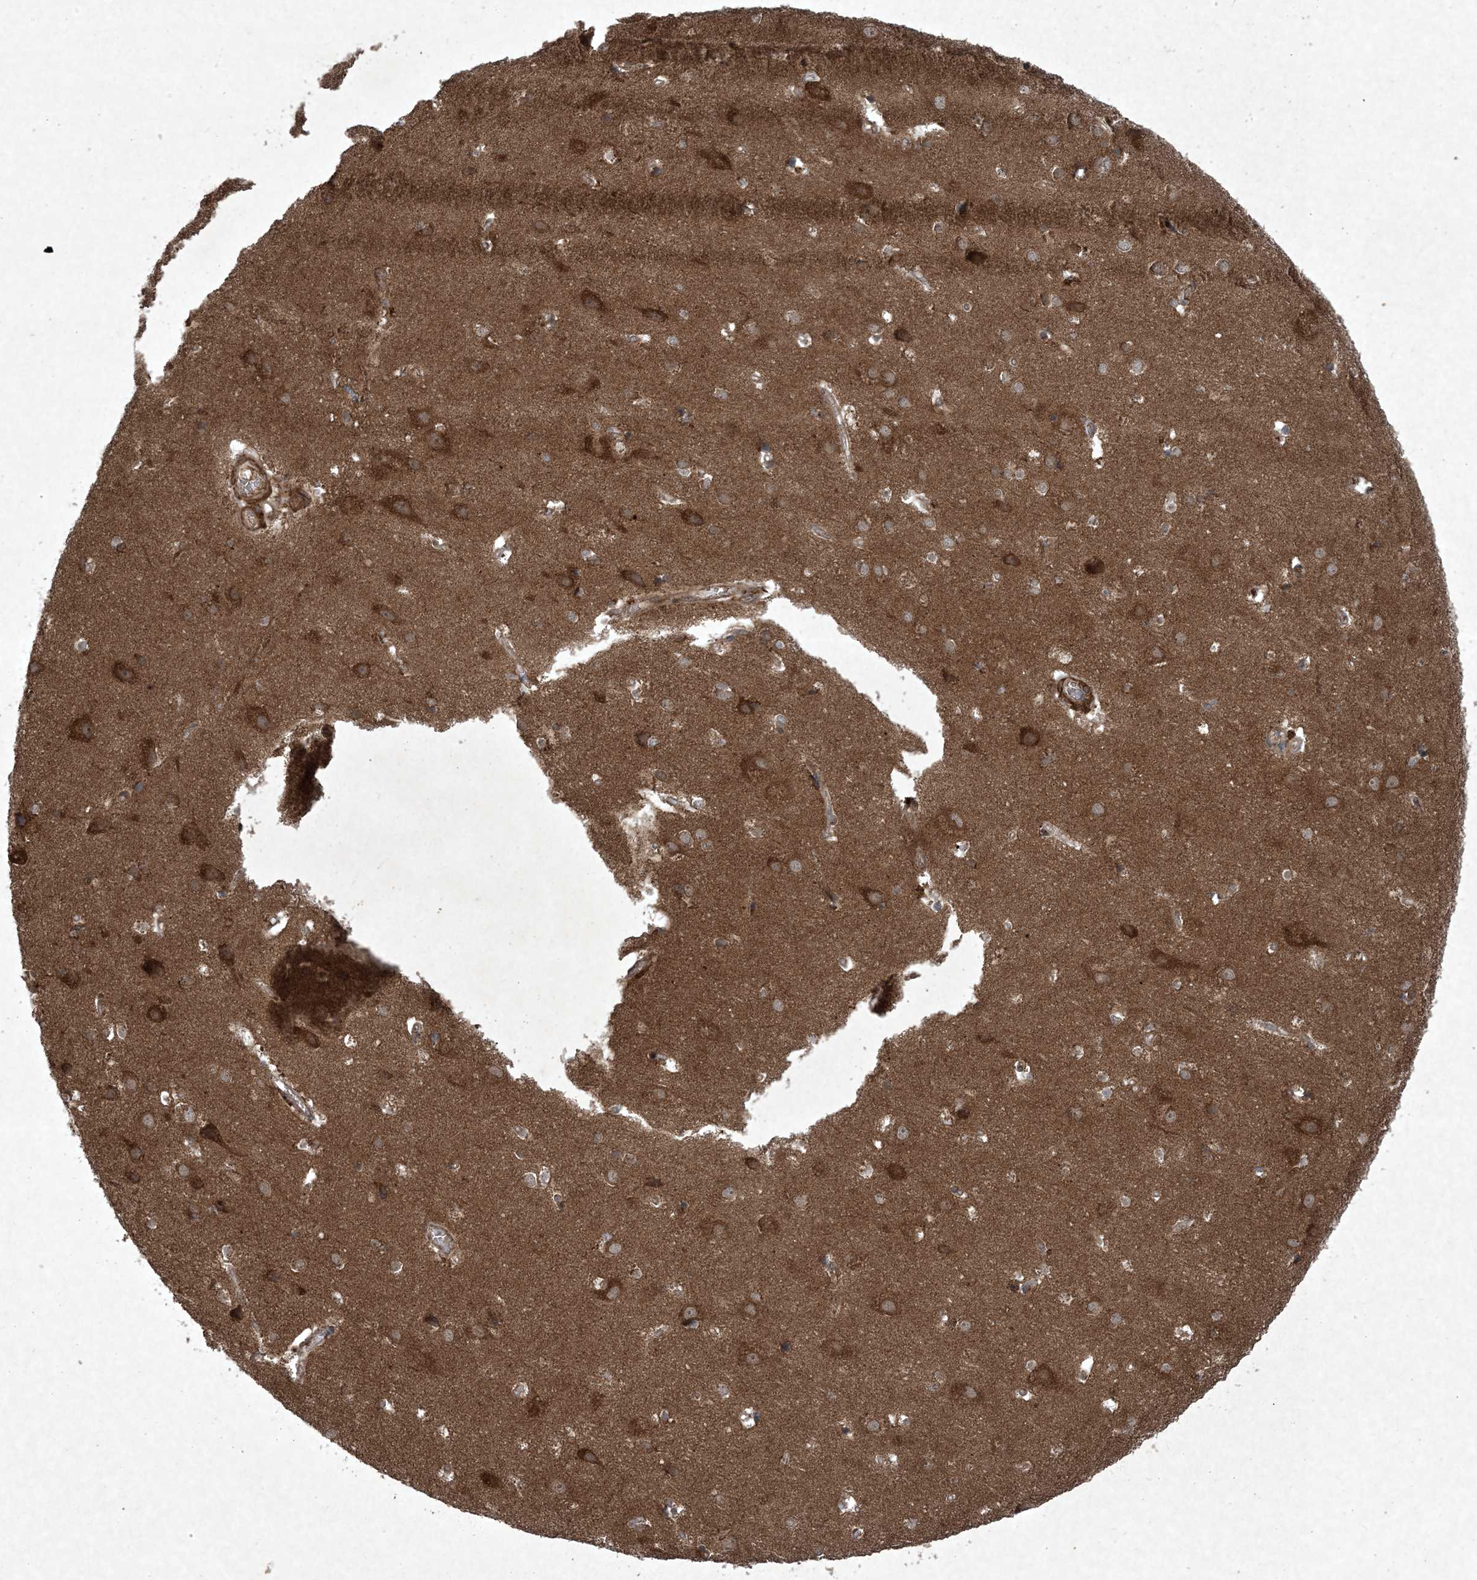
{"staining": {"intensity": "weak", "quantity": ">75%", "location": "cytoplasmic/membranous"}, "tissue": "cerebral cortex", "cell_type": "Endothelial cells", "image_type": "normal", "snomed": [{"axis": "morphology", "description": "Normal tissue, NOS"}, {"axis": "topography", "description": "Cerebral cortex"}], "caption": "IHC photomicrograph of unremarkable cerebral cortex: human cerebral cortex stained using IHC reveals low levels of weak protein expression localized specifically in the cytoplasmic/membranous of endothelial cells, appearing as a cytoplasmic/membranous brown color.", "gene": "GNG5", "patient": {"sex": "male", "age": 54}}